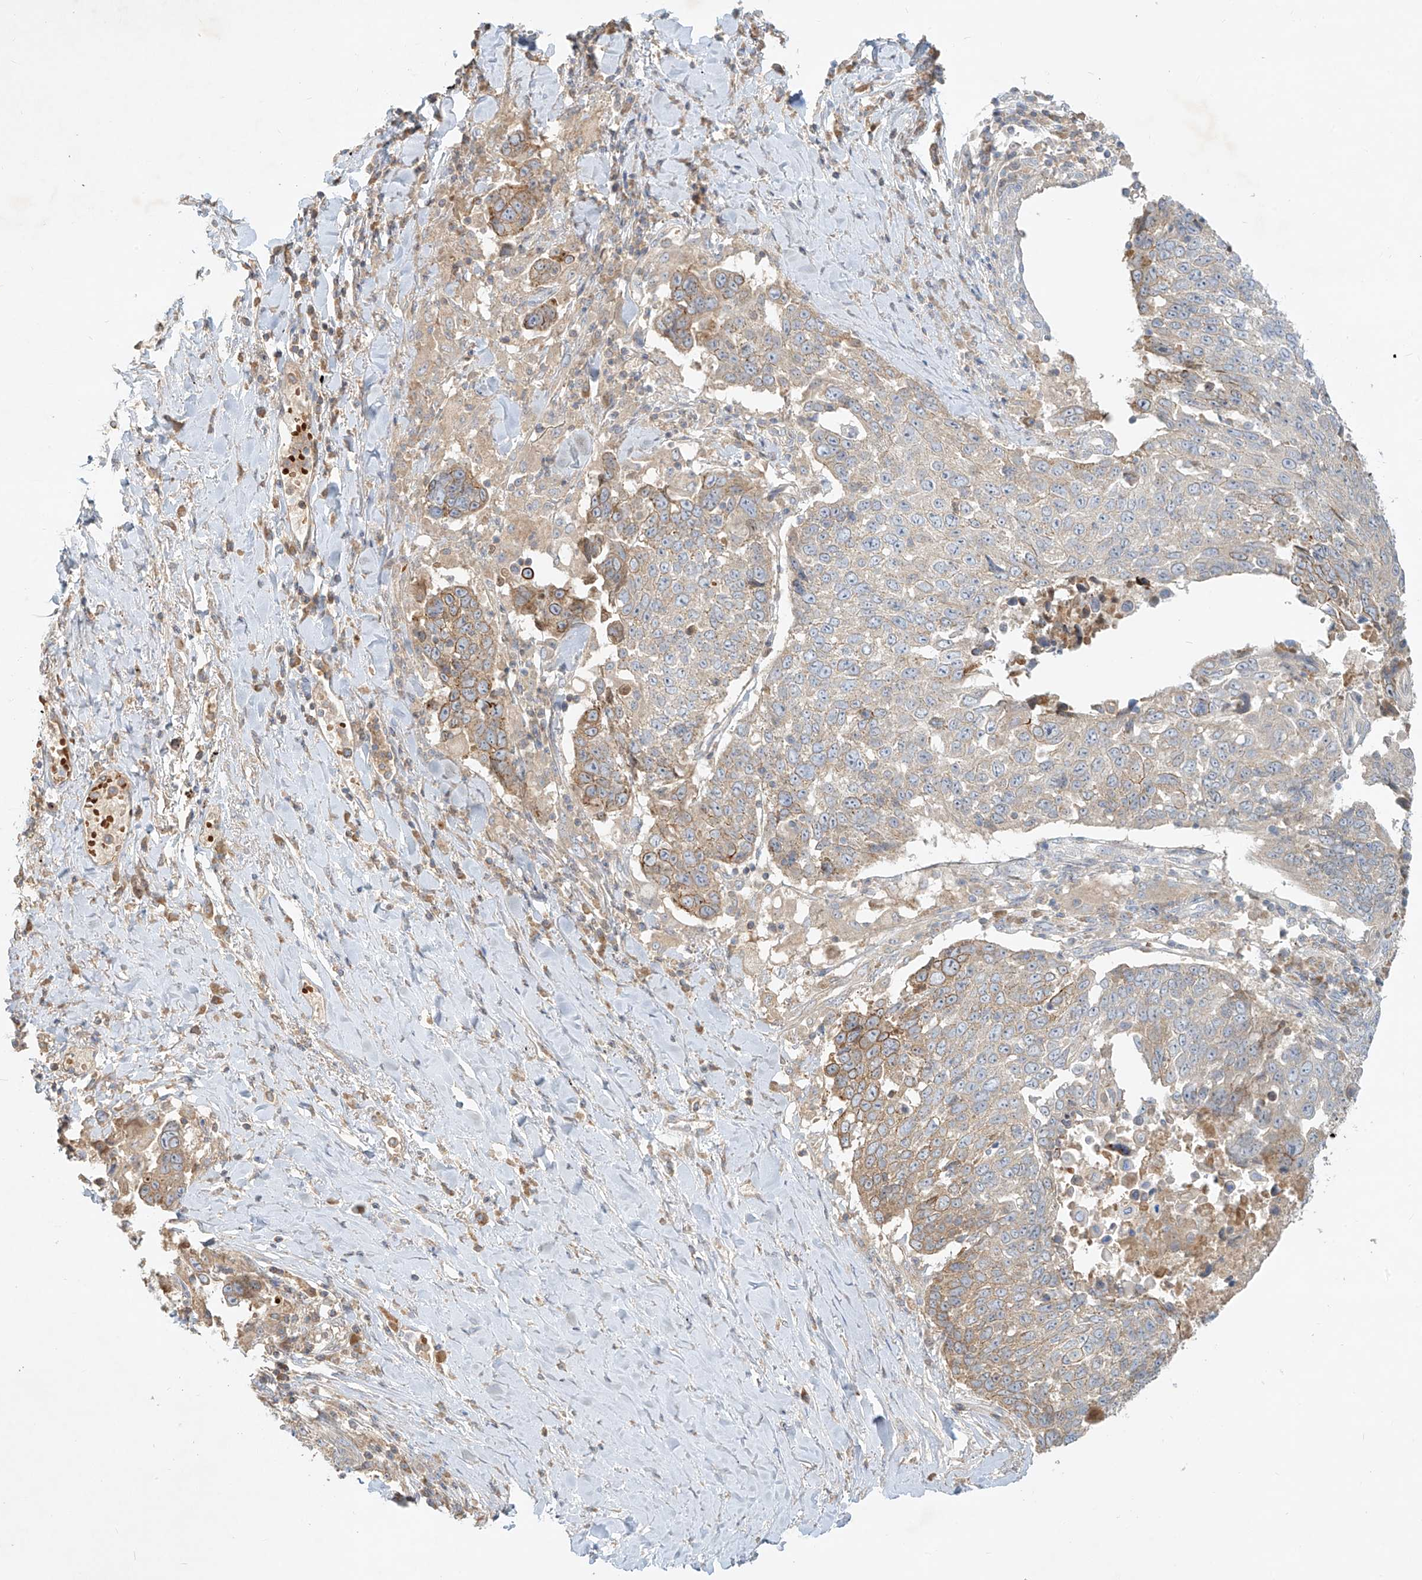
{"staining": {"intensity": "weak", "quantity": "<25%", "location": "cytoplasmic/membranous"}, "tissue": "lung cancer", "cell_type": "Tumor cells", "image_type": "cancer", "snomed": [{"axis": "morphology", "description": "Squamous cell carcinoma, NOS"}, {"axis": "topography", "description": "Lung"}], "caption": "This photomicrograph is of lung cancer (squamous cell carcinoma) stained with immunohistochemistry to label a protein in brown with the nuclei are counter-stained blue. There is no positivity in tumor cells.", "gene": "KPNA7", "patient": {"sex": "male", "age": 66}}